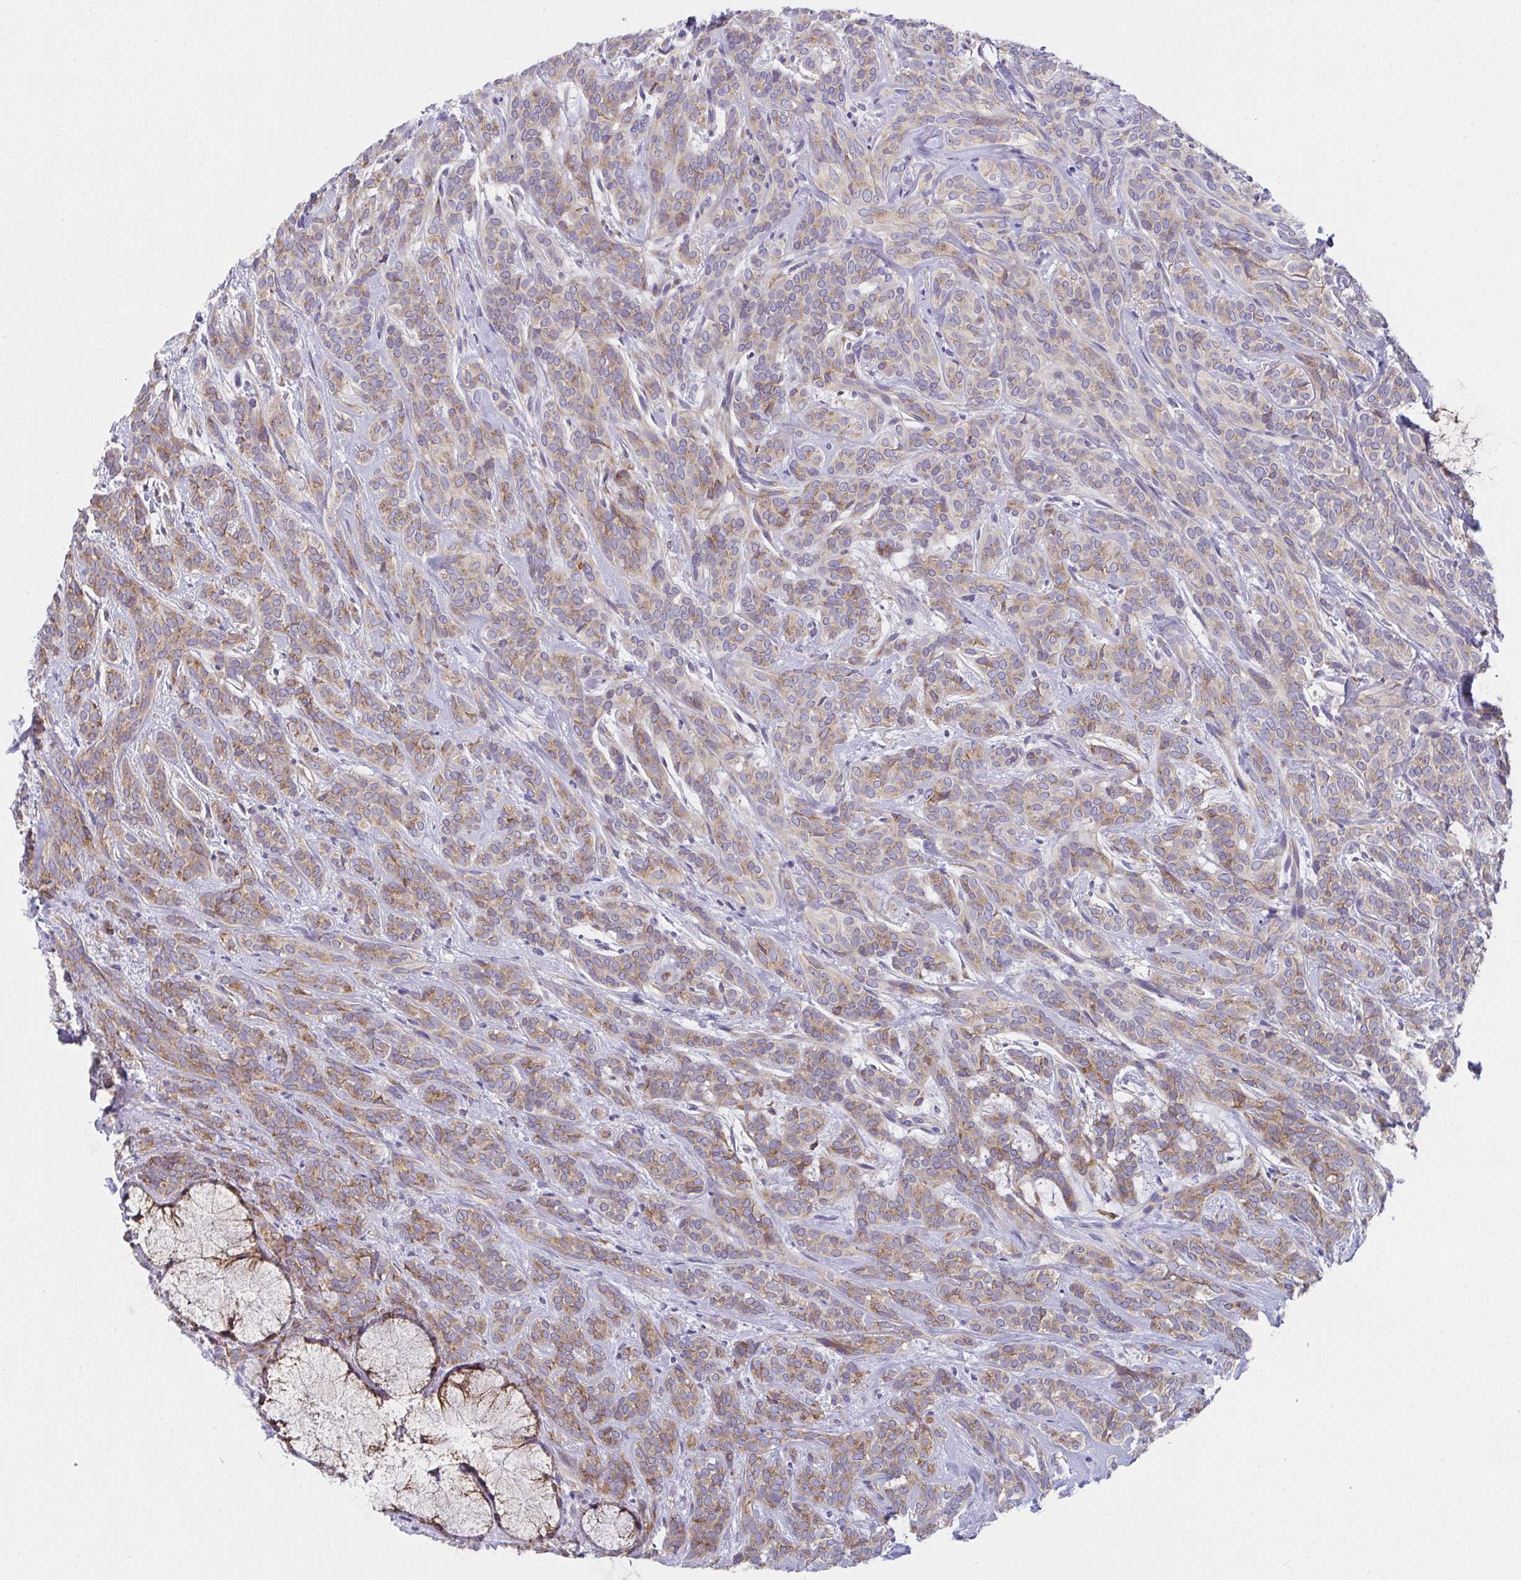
{"staining": {"intensity": "weak", "quantity": "25%-75%", "location": "cytoplasmic/membranous"}, "tissue": "head and neck cancer", "cell_type": "Tumor cells", "image_type": "cancer", "snomed": [{"axis": "morphology", "description": "Adenocarcinoma, NOS"}, {"axis": "topography", "description": "Head-Neck"}], "caption": "Human head and neck cancer stained with a brown dye displays weak cytoplasmic/membranous positive positivity in about 25%-75% of tumor cells.", "gene": "MIA3", "patient": {"sex": "female", "age": 57}}